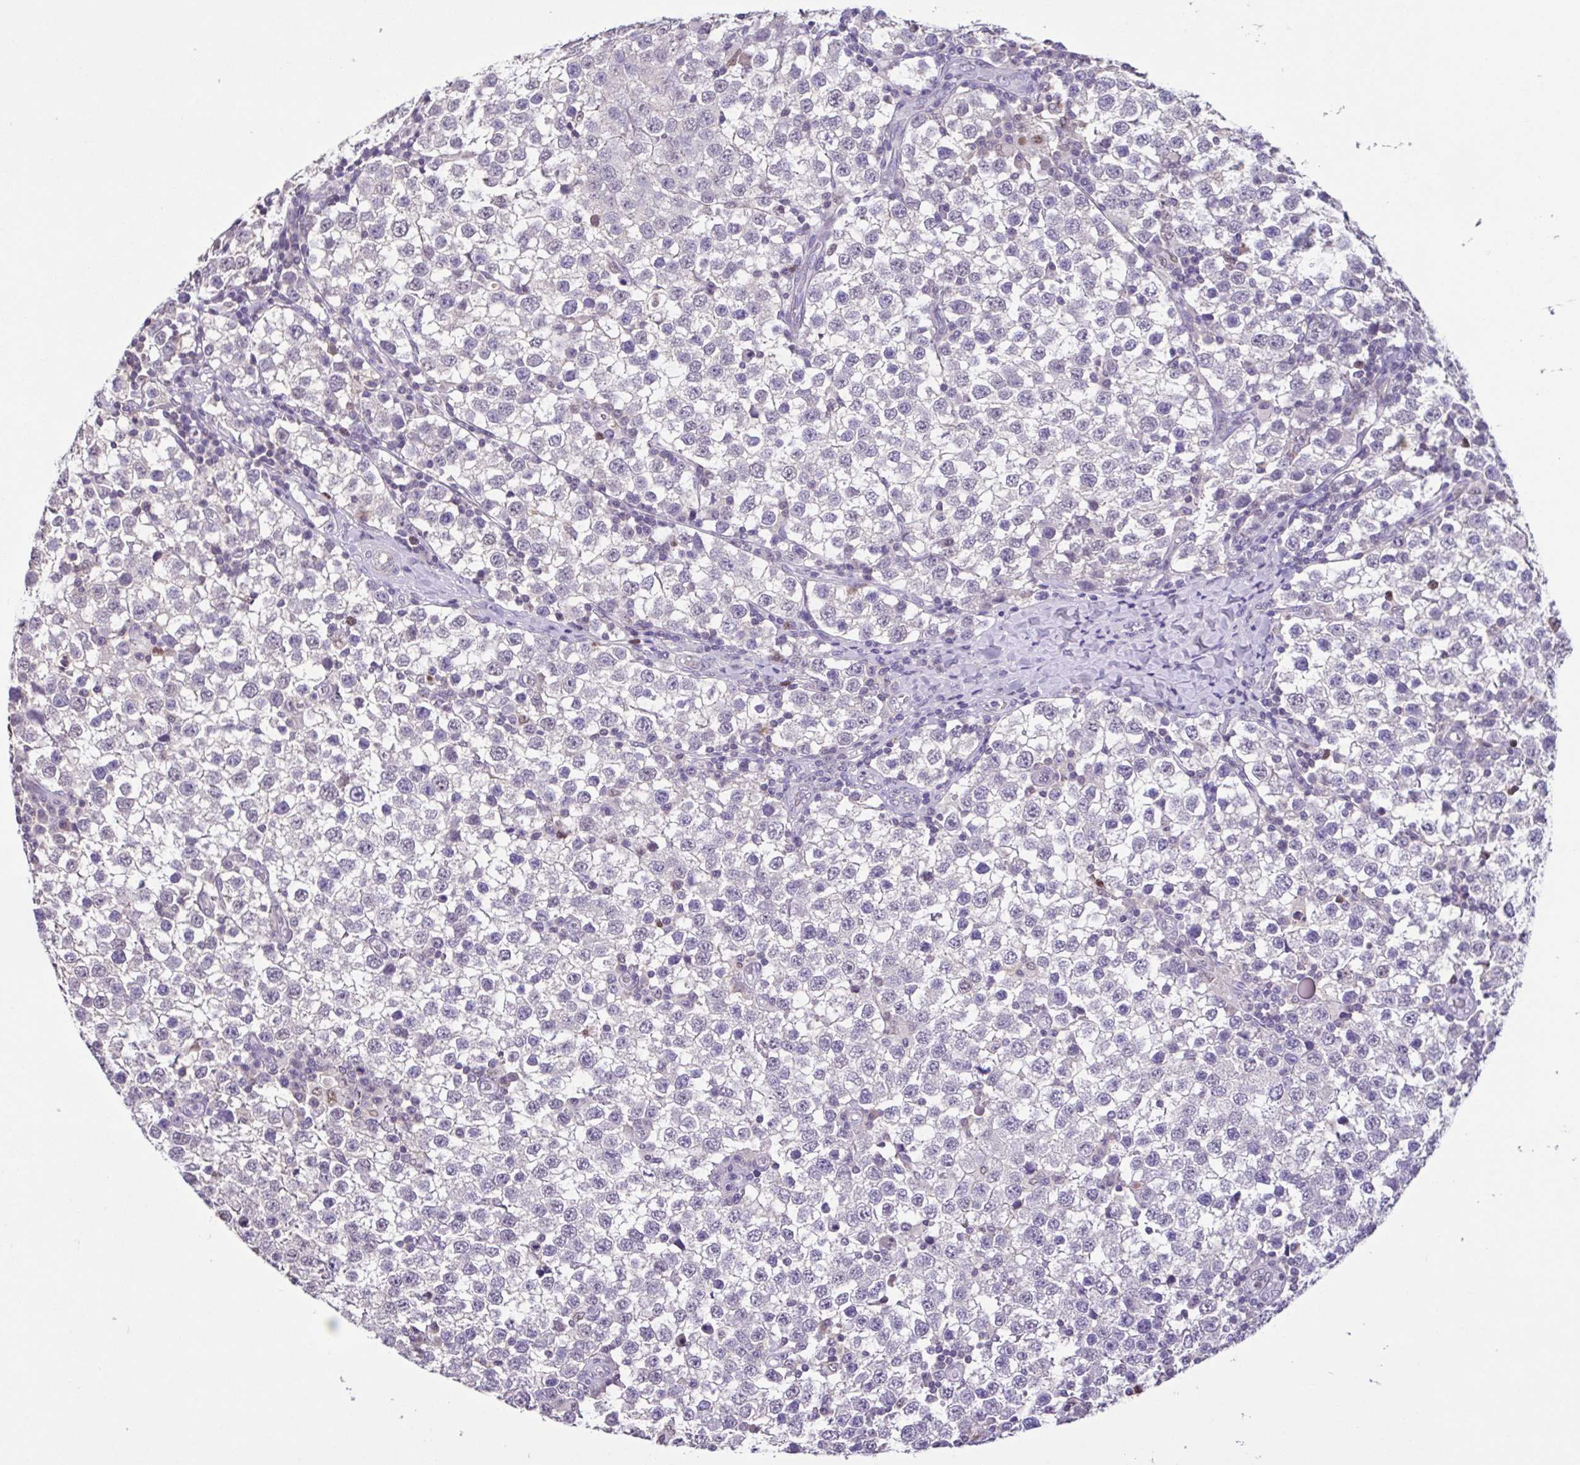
{"staining": {"intensity": "negative", "quantity": "none", "location": "none"}, "tissue": "testis cancer", "cell_type": "Tumor cells", "image_type": "cancer", "snomed": [{"axis": "morphology", "description": "Seminoma, NOS"}, {"axis": "topography", "description": "Testis"}], "caption": "The photomicrograph shows no staining of tumor cells in seminoma (testis).", "gene": "ACTRT3", "patient": {"sex": "male", "age": 34}}